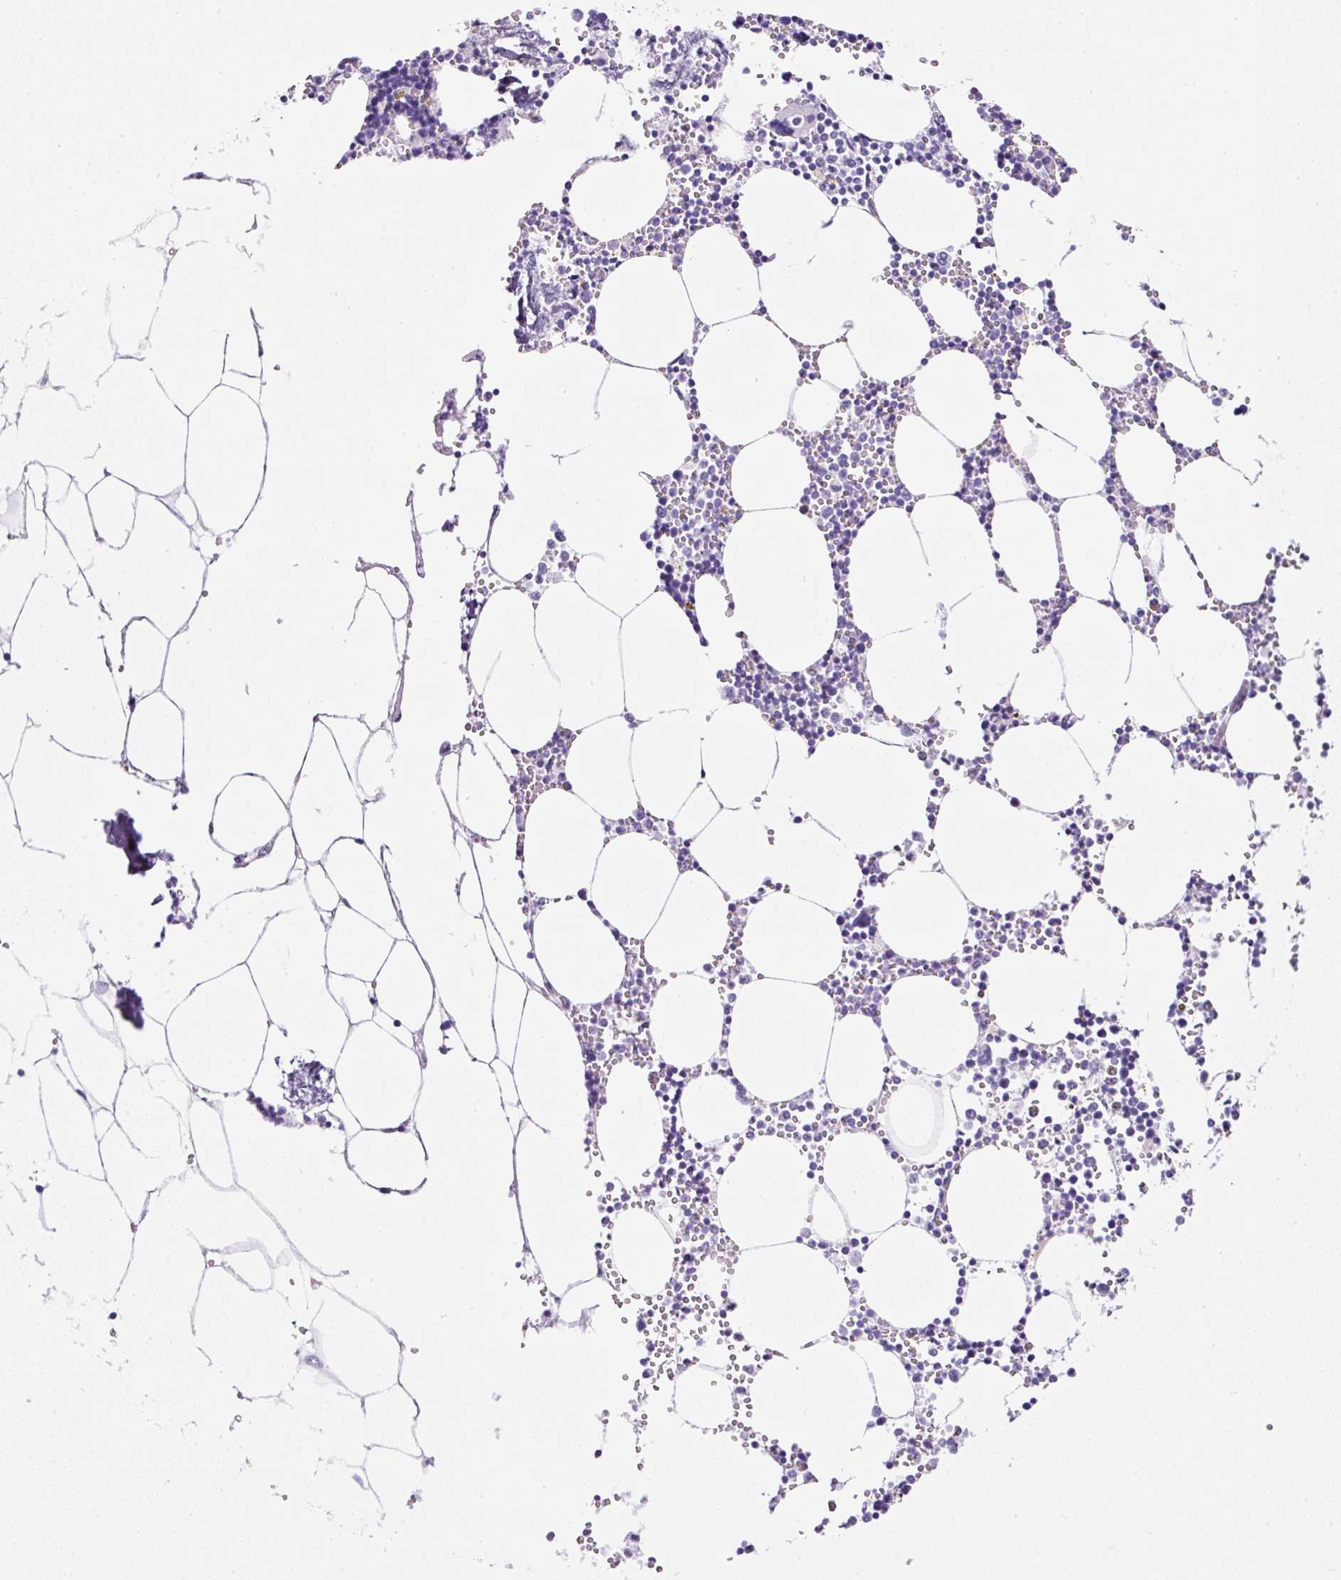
{"staining": {"intensity": "negative", "quantity": "none", "location": "none"}, "tissue": "bone marrow", "cell_type": "Hematopoietic cells", "image_type": "normal", "snomed": [{"axis": "morphology", "description": "Normal tissue, NOS"}, {"axis": "topography", "description": "Bone marrow"}], "caption": "Immunohistochemistry (IHC) photomicrograph of normal bone marrow stained for a protein (brown), which reveals no positivity in hematopoietic cells. Brightfield microscopy of immunohistochemistry (IHC) stained with DAB (3,3'-diaminobenzidine) (brown) and hematoxylin (blue), captured at high magnification.", "gene": "TMEM200B", "patient": {"sex": "male", "age": 54}}